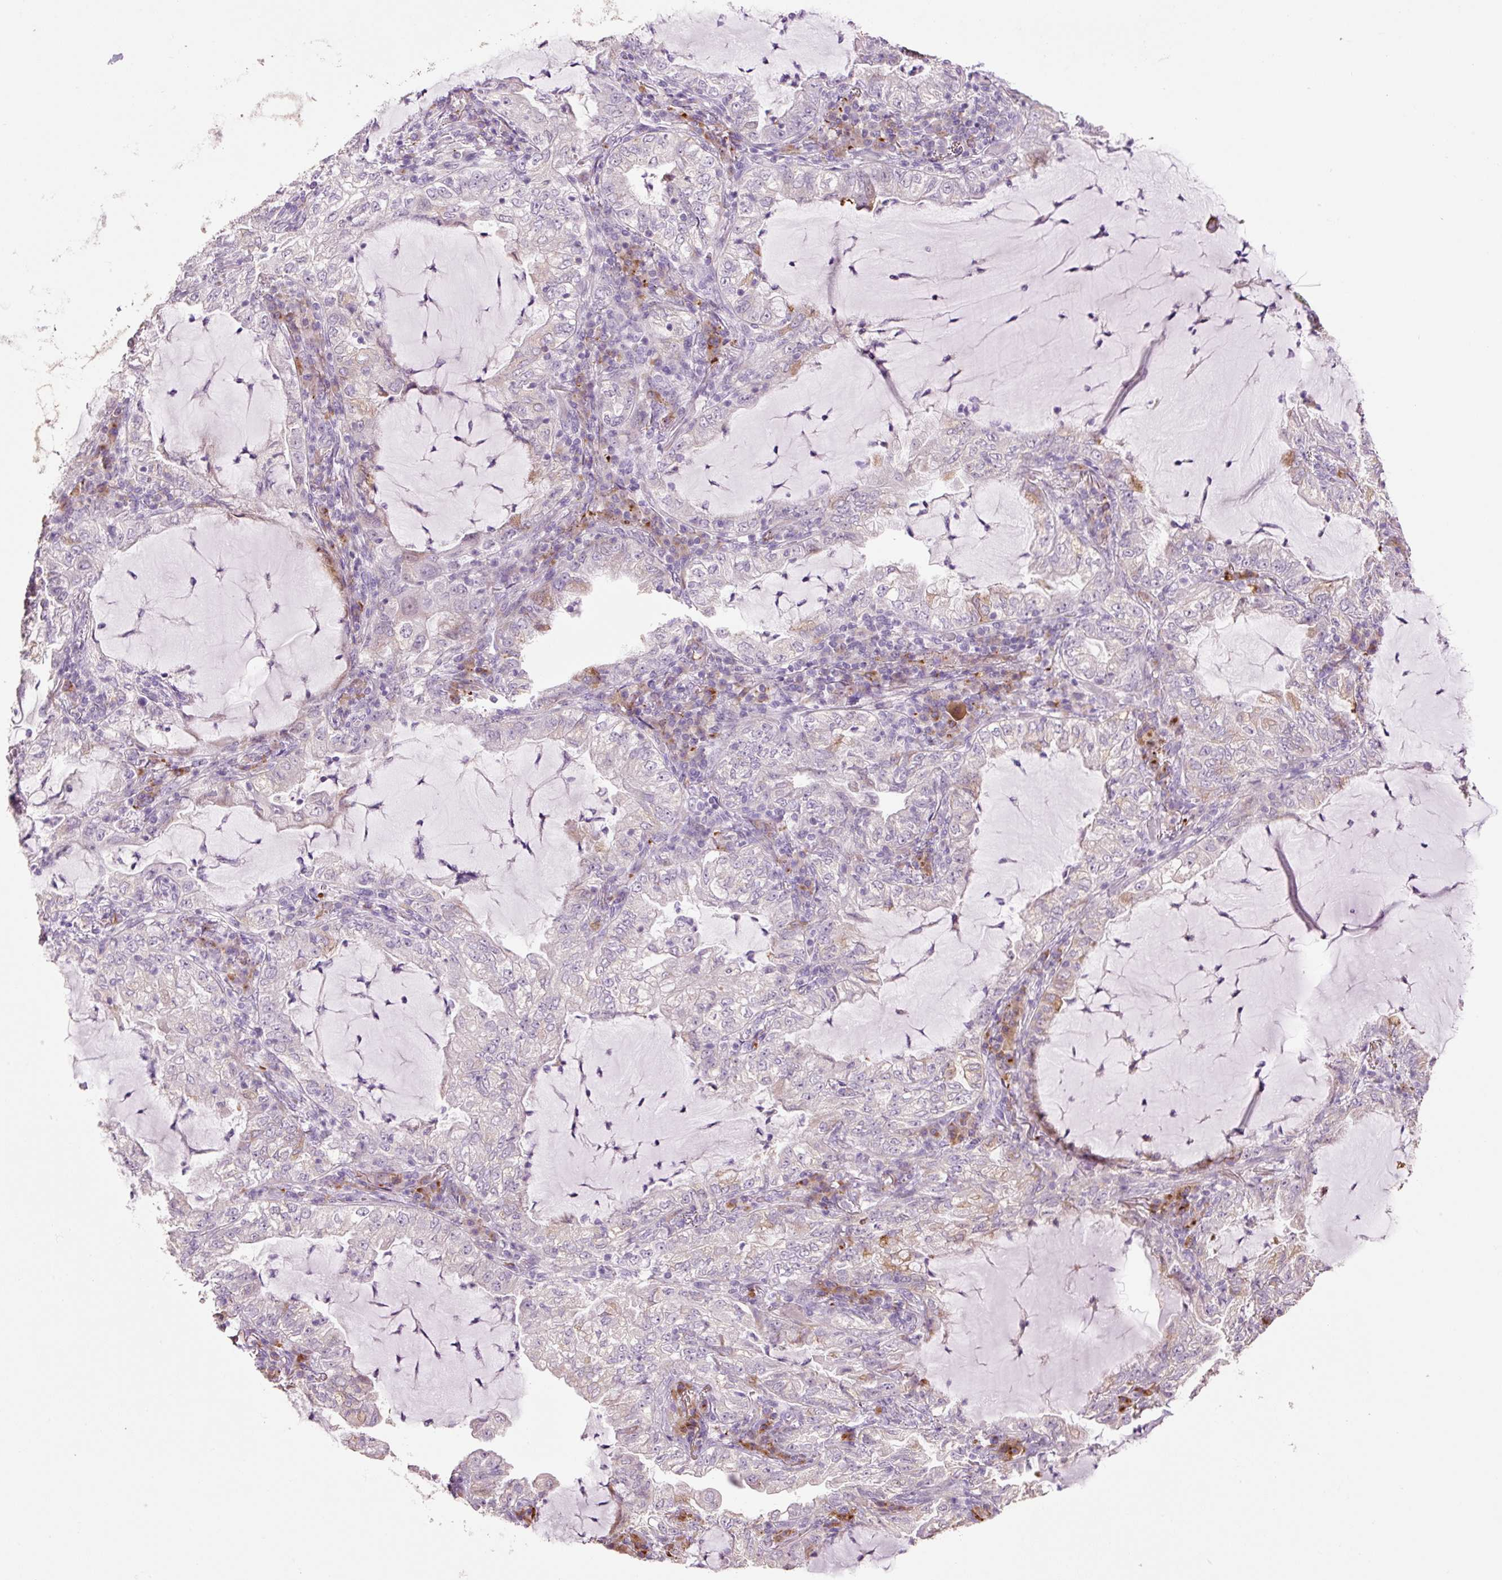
{"staining": {"intensity": "weak", "quantity": "<25%", "location": "cytoplasmic/membranous"}, "tissue": "lung cancer", "cell_type": "Tumor cells", "image_type": "cancer", "snomed": [{"axis": "morphology", "description": "Adenocarcinoma, NOS"}, {"axis": "topography", "description": "Lung"}], "caption": "IHC histopathology image of neoplastic tissue: lung cancer stained with DAB shows no significant protein staining in tumor cells.", "gene": "HAX1", "patient": {"sex": "female", "age": 73}}